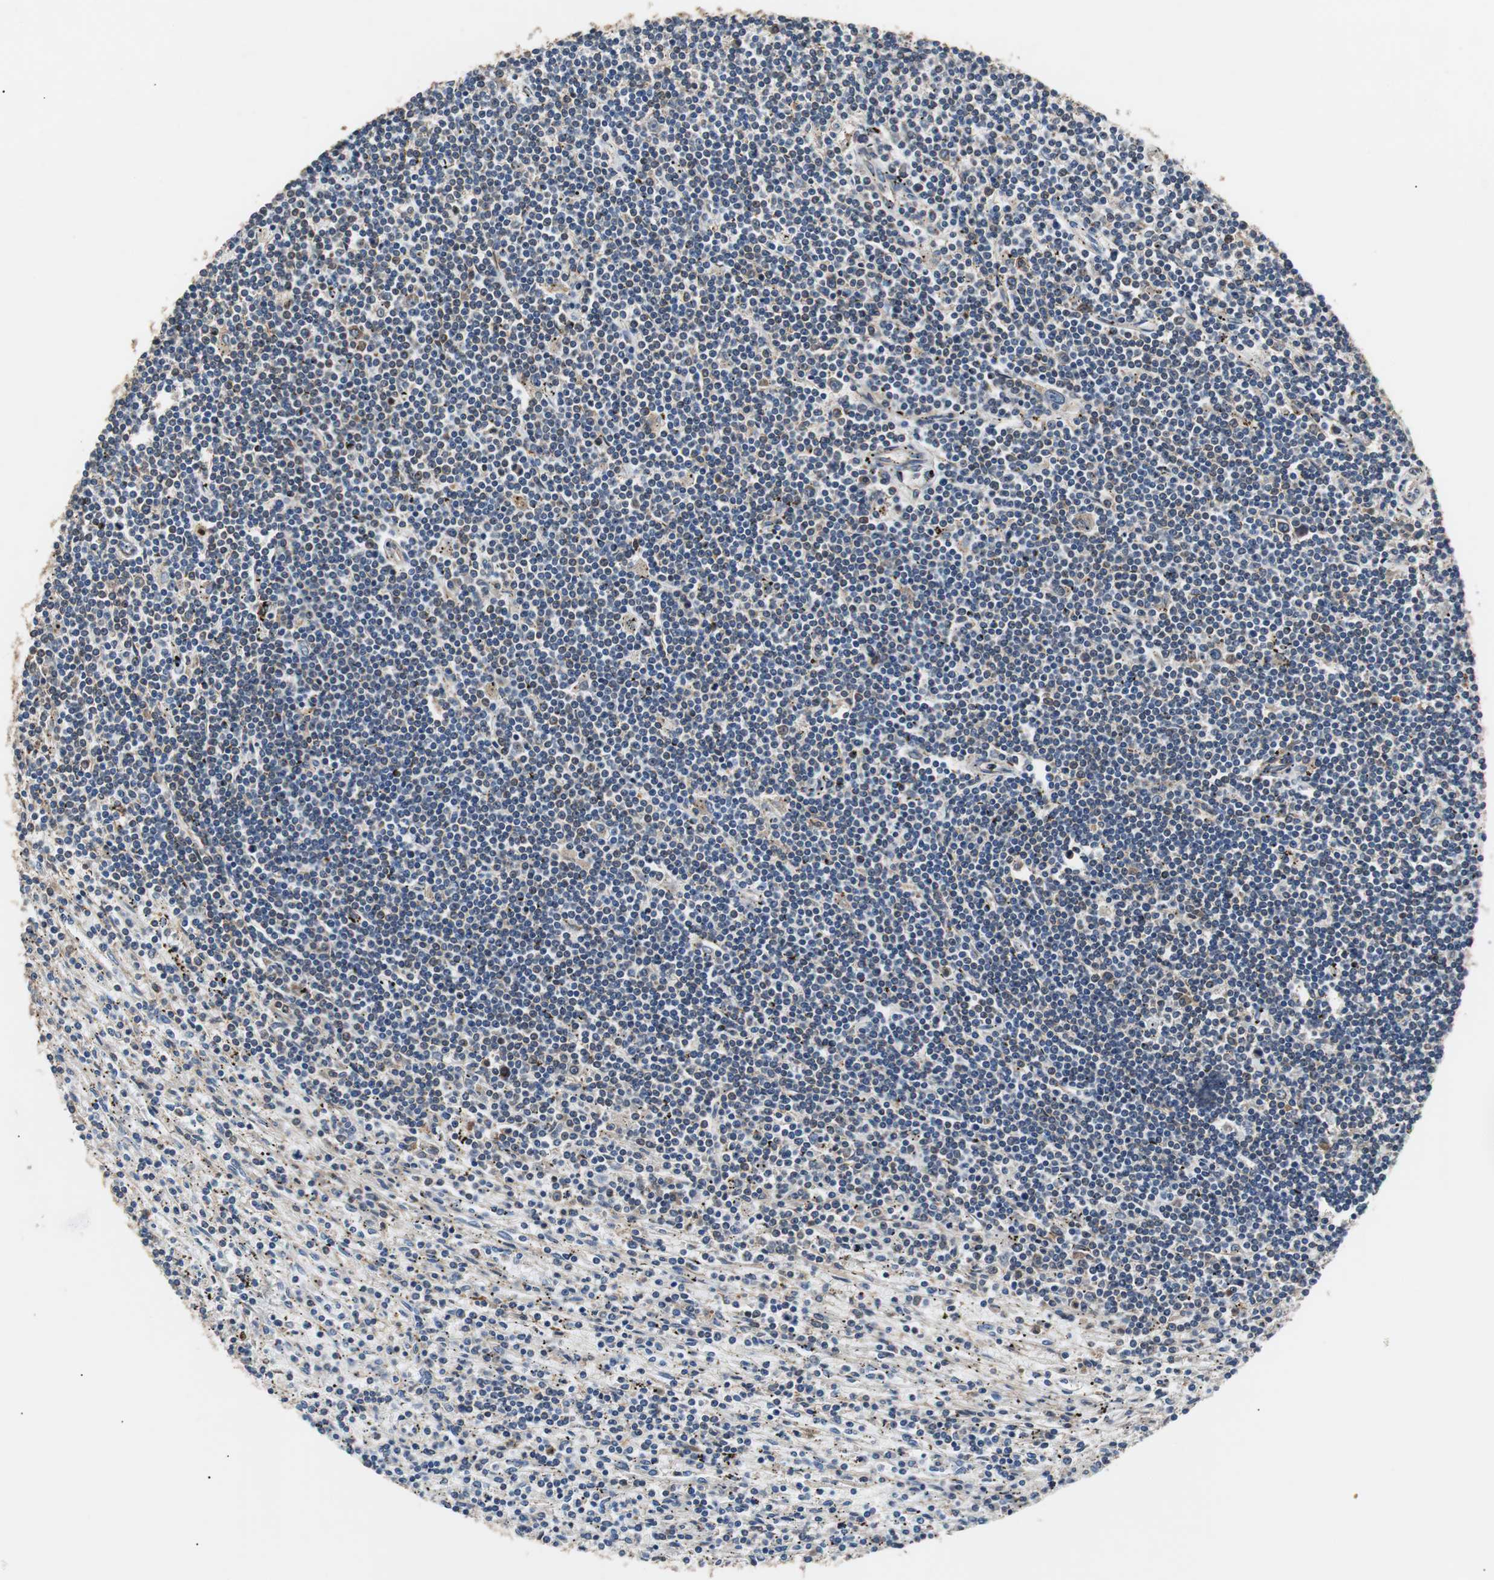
{"staining": {"intensity": "moderate", "quantity": "<25%", "location": "cytoplasmic/membranous"}, "tissue": "lymphoma", "cell_type": "Tumor cells", "image_type": "cancer", "snomed": [{"axis": "morphology", "description": "Malignant lymphoma, non-Hodgkin's type, Low grade"}, {"axis": "topography", "description": "Spleen"}], "caption": "Malignant lymphoma, non-Hodgkin's type (low-grade) stained for a protein exhibits moderate cytoplasmic/membranous positivity in tumor cells.", "gene": "PITRM1", "patient": {"sex": "male", "age": 76}}